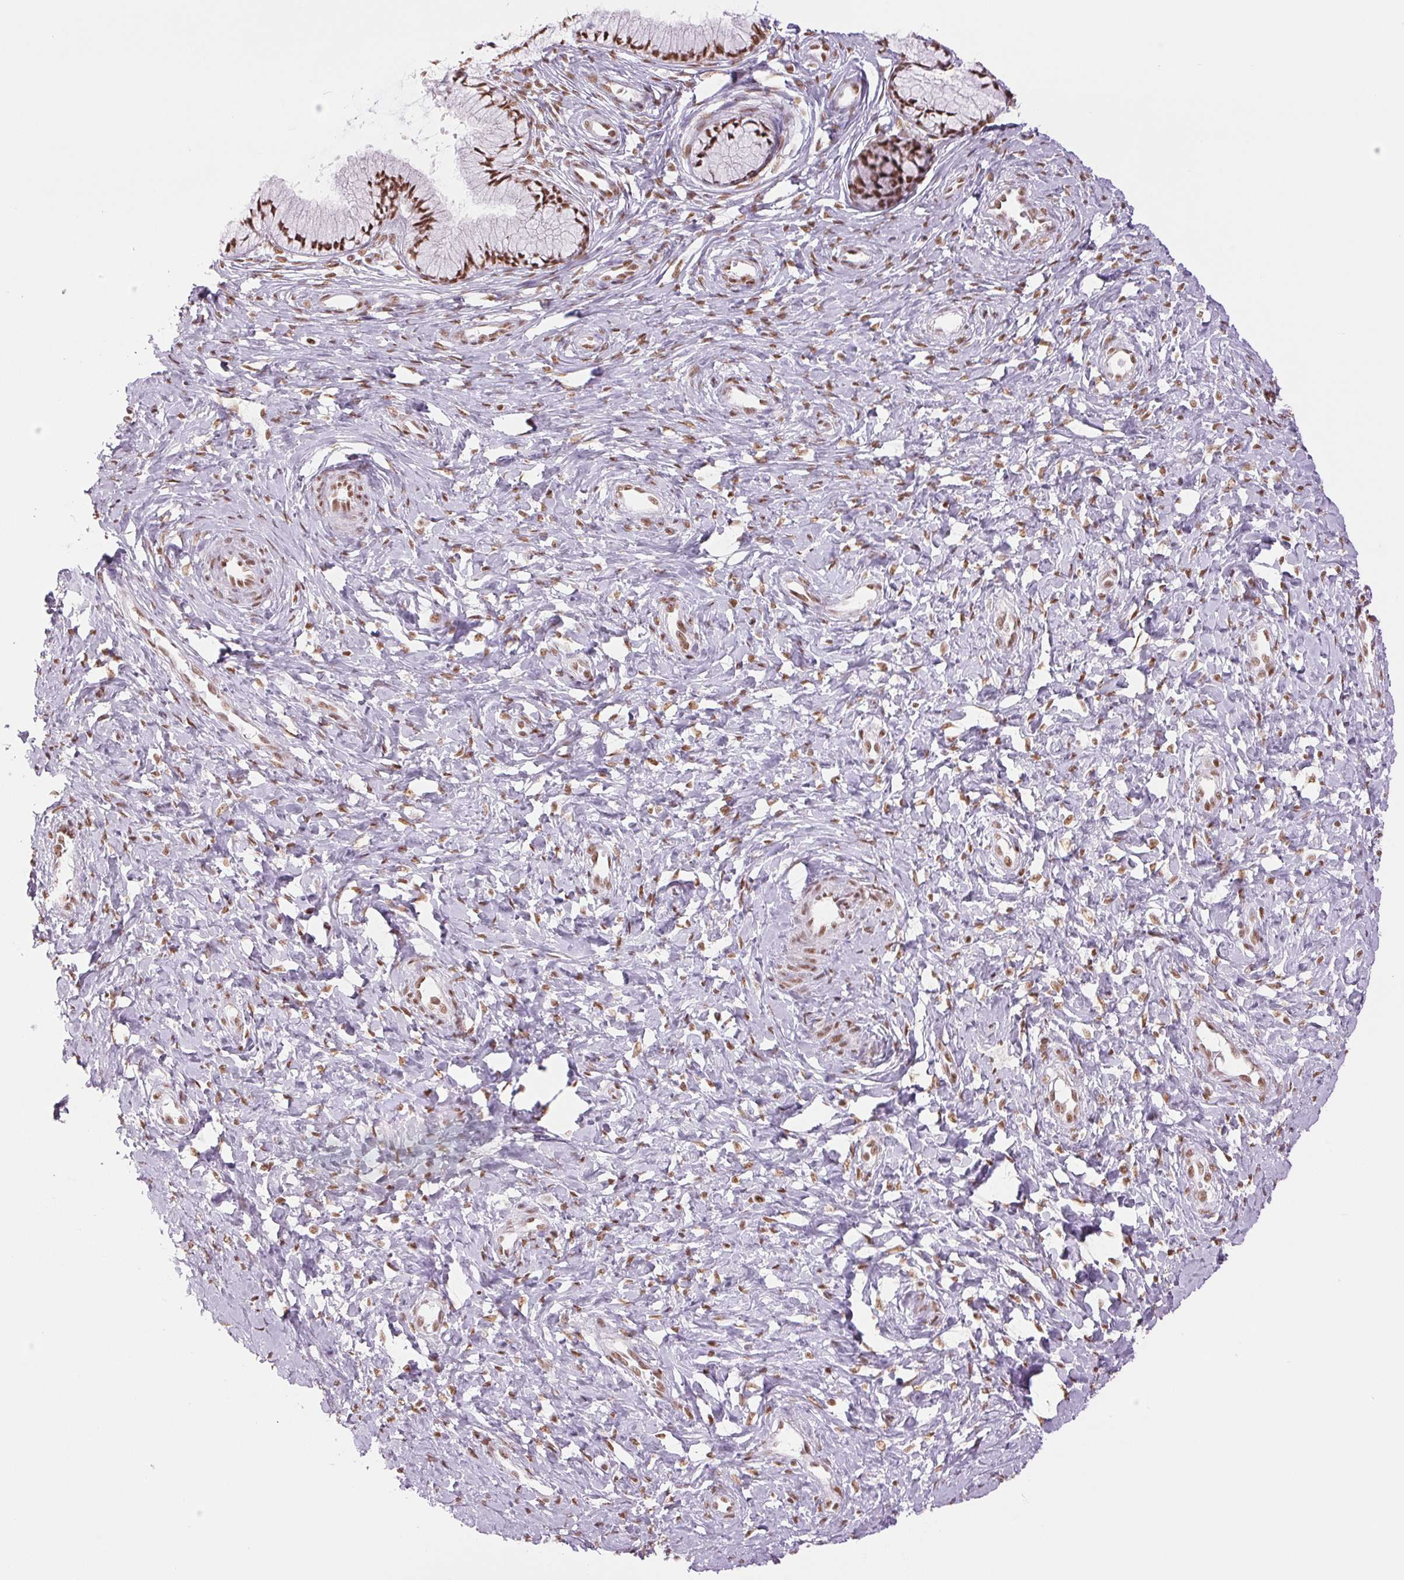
{"staining": {"intensity": "moderate", "quantity": ">75%", "location": "nuclear"}, "tissue": "cervix", "cell_type": "Glandular cells", "image_type": "normal", "snomed": [{"axis": "morphology", "description": "Normal tissue, NOS"}, {"axis": "topography", "description": "Cervix"}], "caption": "Cervix stained with immunohistochemistry (IHC) reveals moderate nuclear positivity in about >75% of glandular cells.", "gene": "ZFR2", "patient": {"sex": "female", "age": 37}}